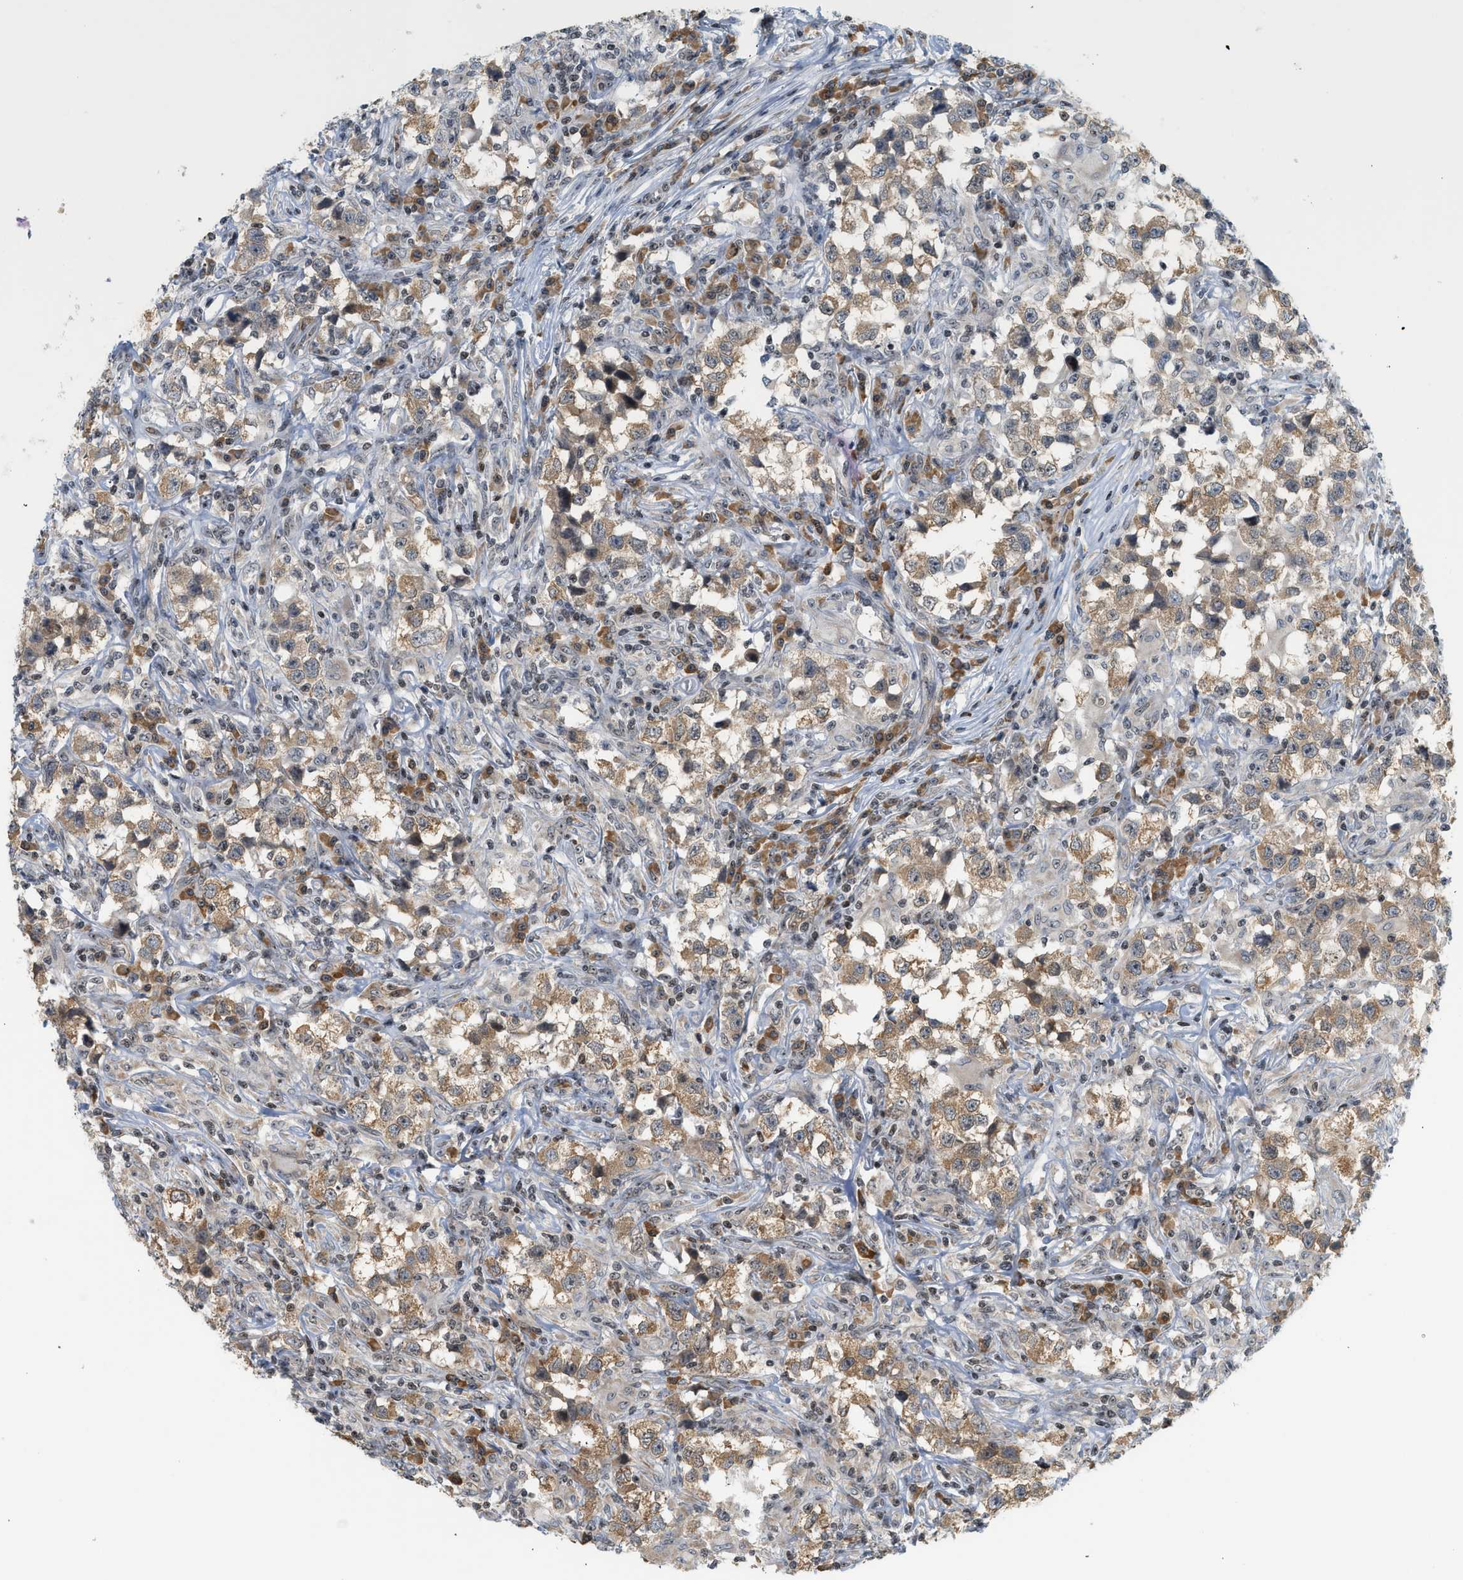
{"staining": {"intensity": "weak", "quantity": ">75%", "location": "cytoplasmic/membranous"}, "tissue": "testis cancer", "cell_type": "Tumor cells", "image_type": "cancer", "snomed": [{"axis": "morphology", "description": "Carcinoma, Embryonal, NOS"}, {"axis": "topography", "description": "Testis"}], "caption": "This photomicrograph displays IHC staining of human embryonal carcinoma (testis), with low weak cytoplasmic/membranous expression in approximately >75% of tumor cells.", "gene": "ZNF22", "patient": {"sex": "male", "age": 21}}